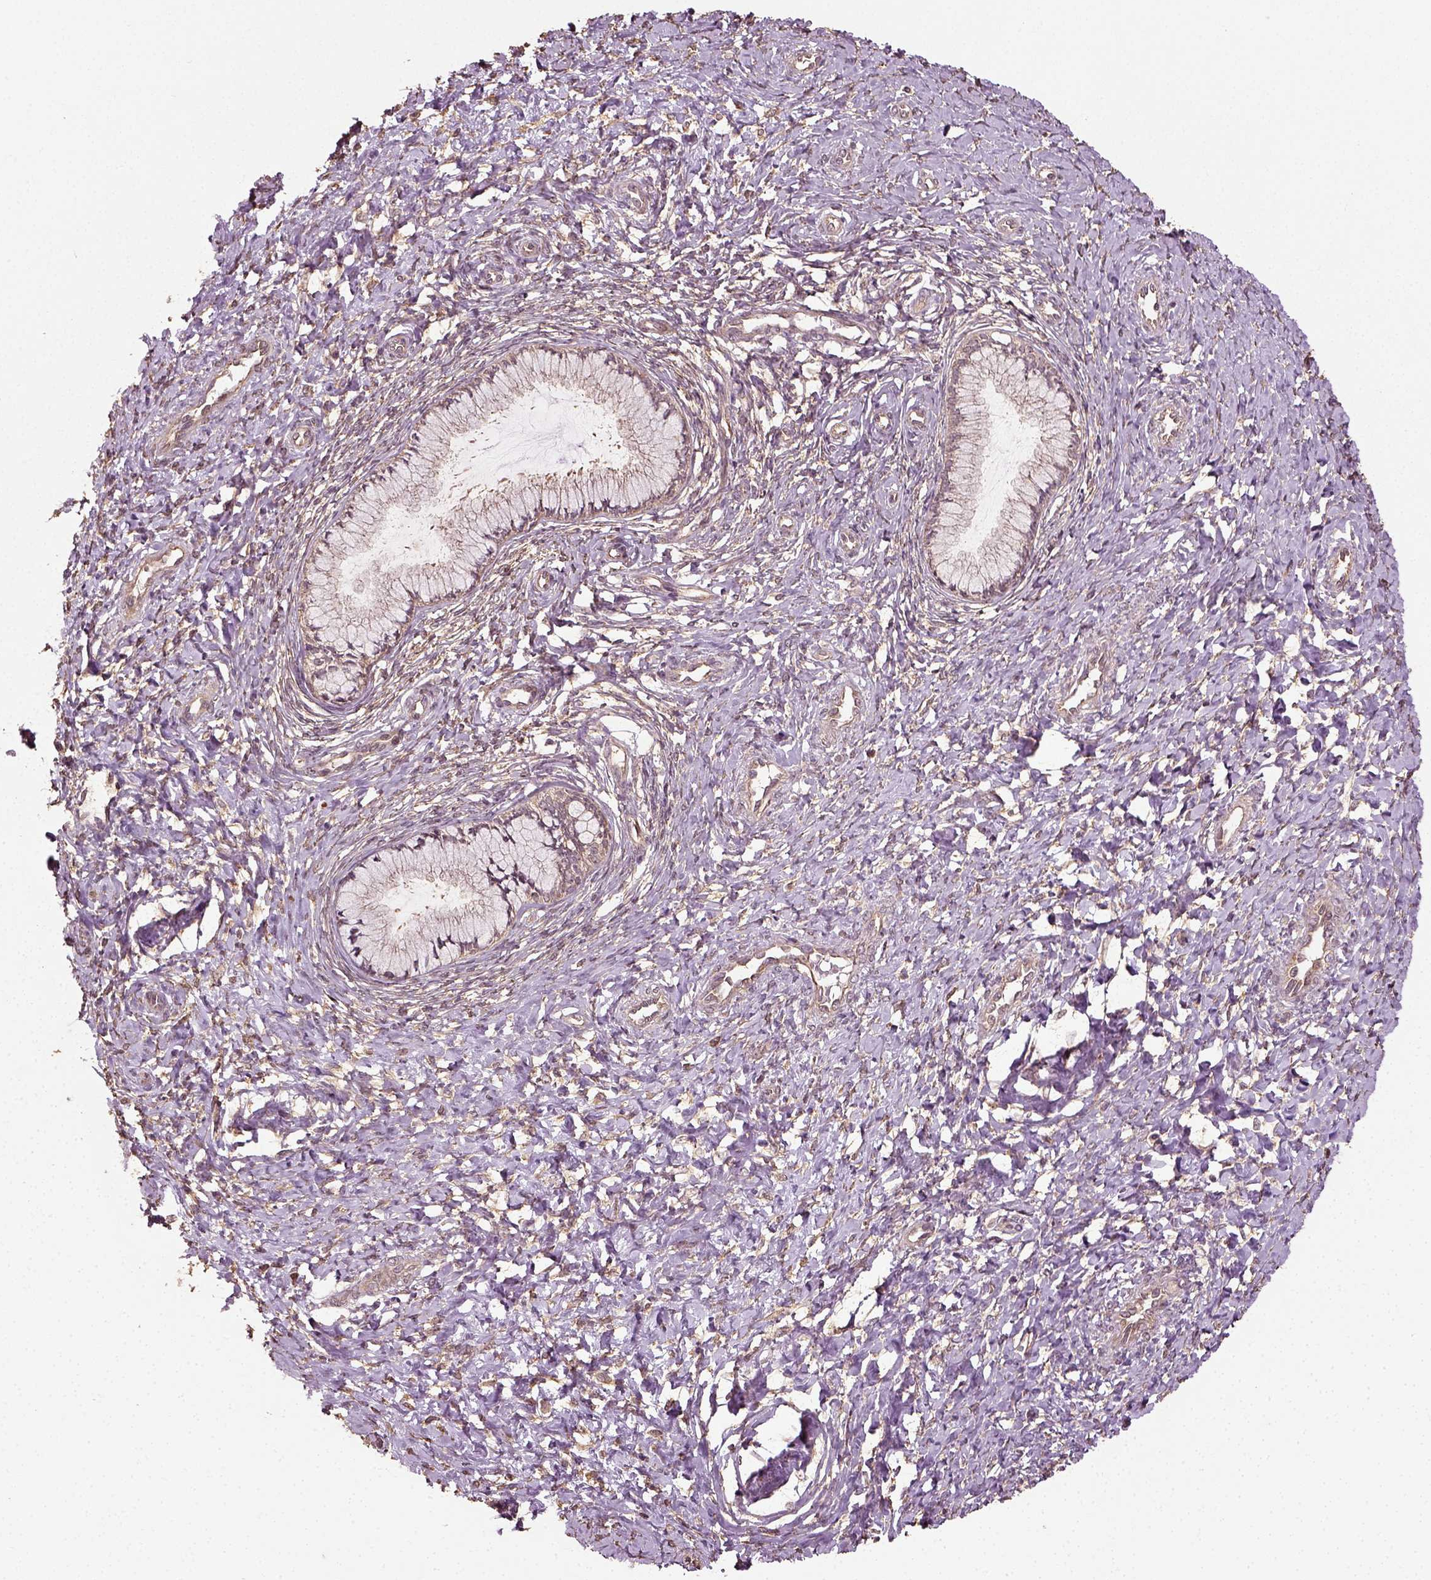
{"staining": {"intensity": "negative", "quantity": "none", "location": "none"}, "tissue": "cervix", "cell_type": "Glandular cells", "image_type": "normal", "snomed": [{"axis": "morphology", "description": "Normal tissue, NOS"}, {"axis": "topography", "description": "Cervix"}], "caption": "This micrograph is of benign cervix stained with immunohistochemistry to label a protein in brown with the nuclei are counter-stained blue. There is no positivity in glandular cells. (Brightfield microscopy of DAB (3,3'-diaminobenzidine) immunohistochemistry at high magnification).", "gene": "ERV3", "patient": {"sex": "female", "age": 37}}